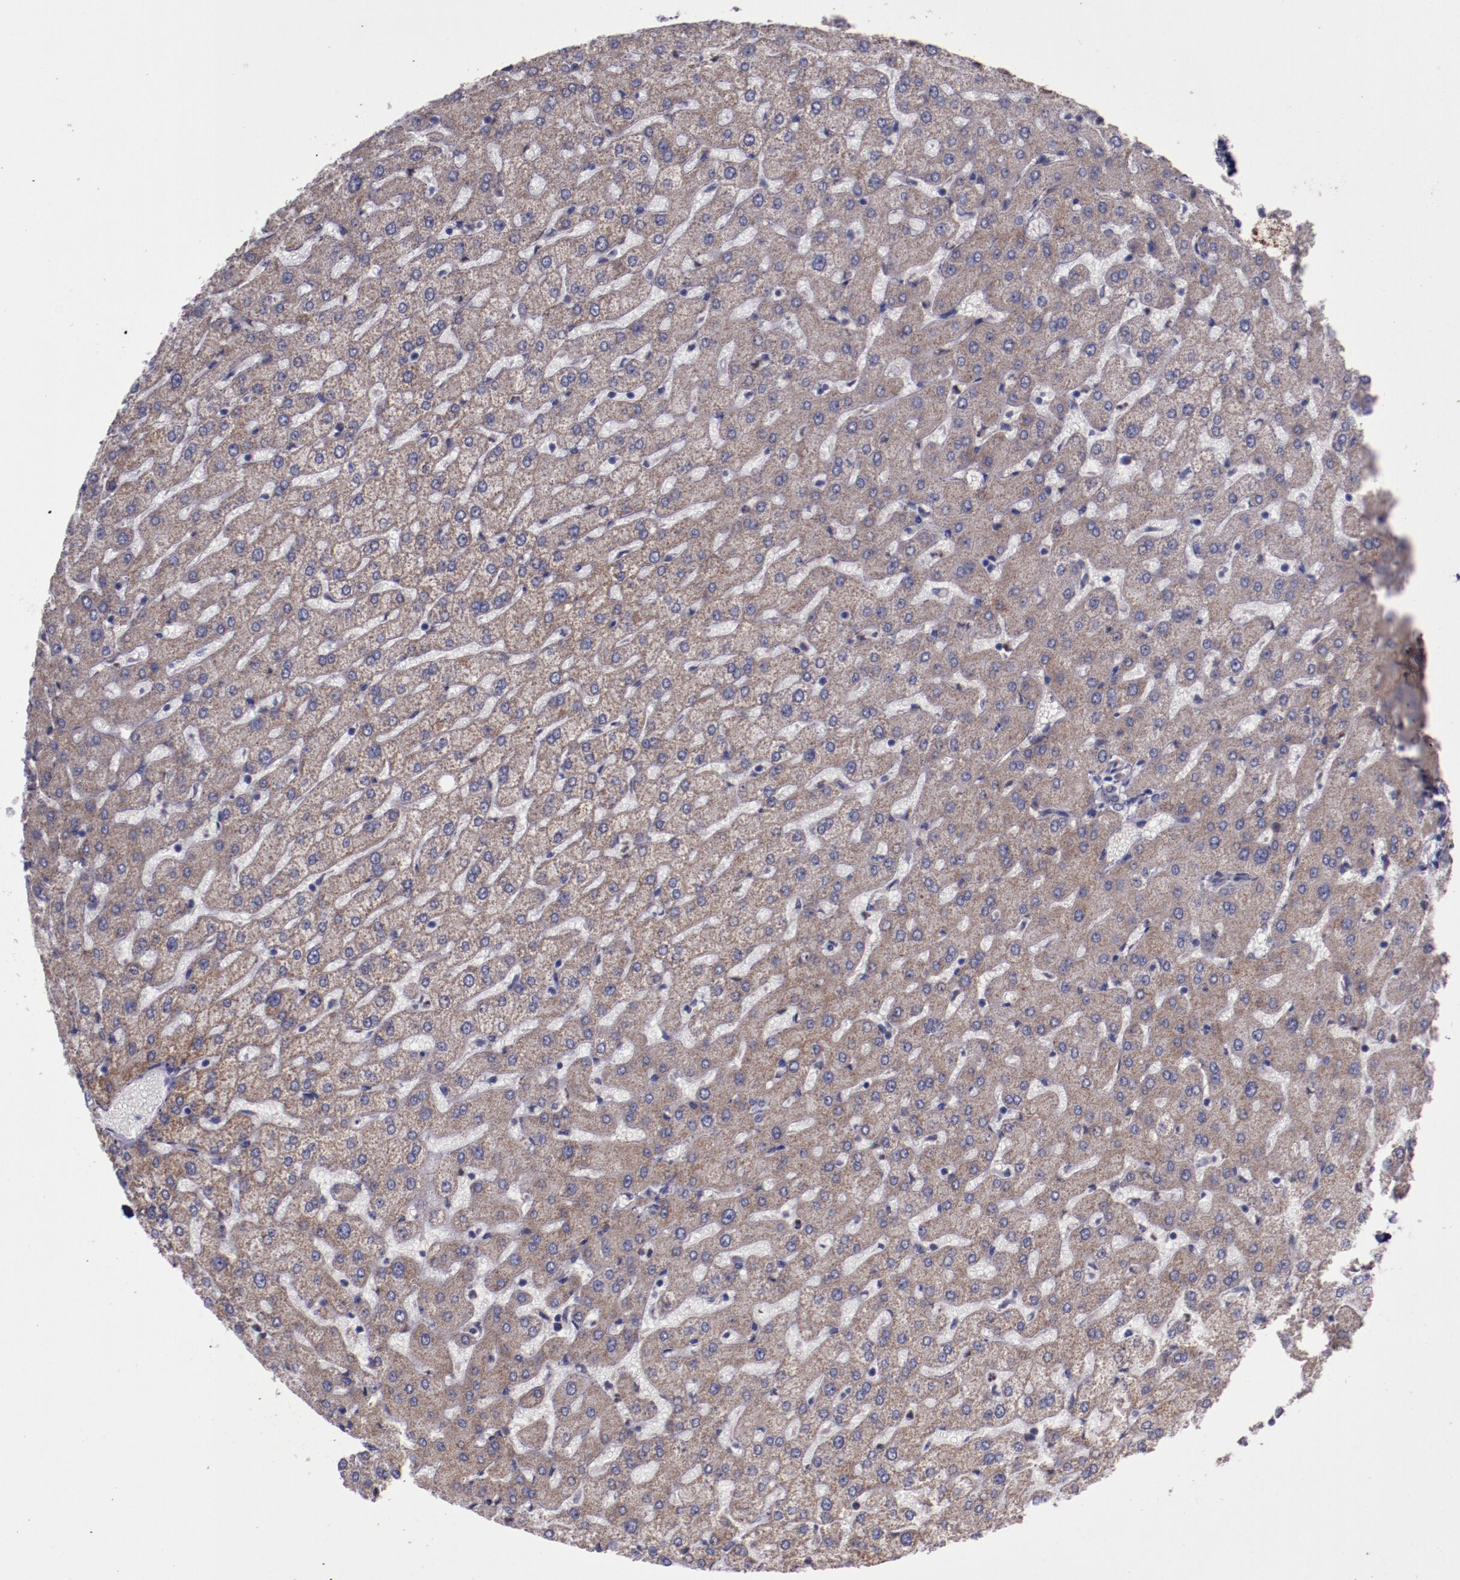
{"staining": {"intensity": "weak", "quantity": ">75%", "location": "cytoplasmic/membranous"}, "tissue": "liver", "cell_type": "Cholangiocytes", "image_type": "normal", "snomed": [{"axis": "morphology", "description": "Normal tissue, NOS"}, {"axis": "morphology", "description": "Fibrosis, NOS"}, {"axis": "topography", "description": "Liver"}], "caption": "A micrograph of liver stained for a protein displays weak cytoplasmic/membranous brown staining in cholangiocytes. (DAB (3,3'-diaminobenzidine) = brown stain, brightfield microscopy at high magnification).", "gene": "LONP1", "patient": {"sex": "female", "age": 29}}